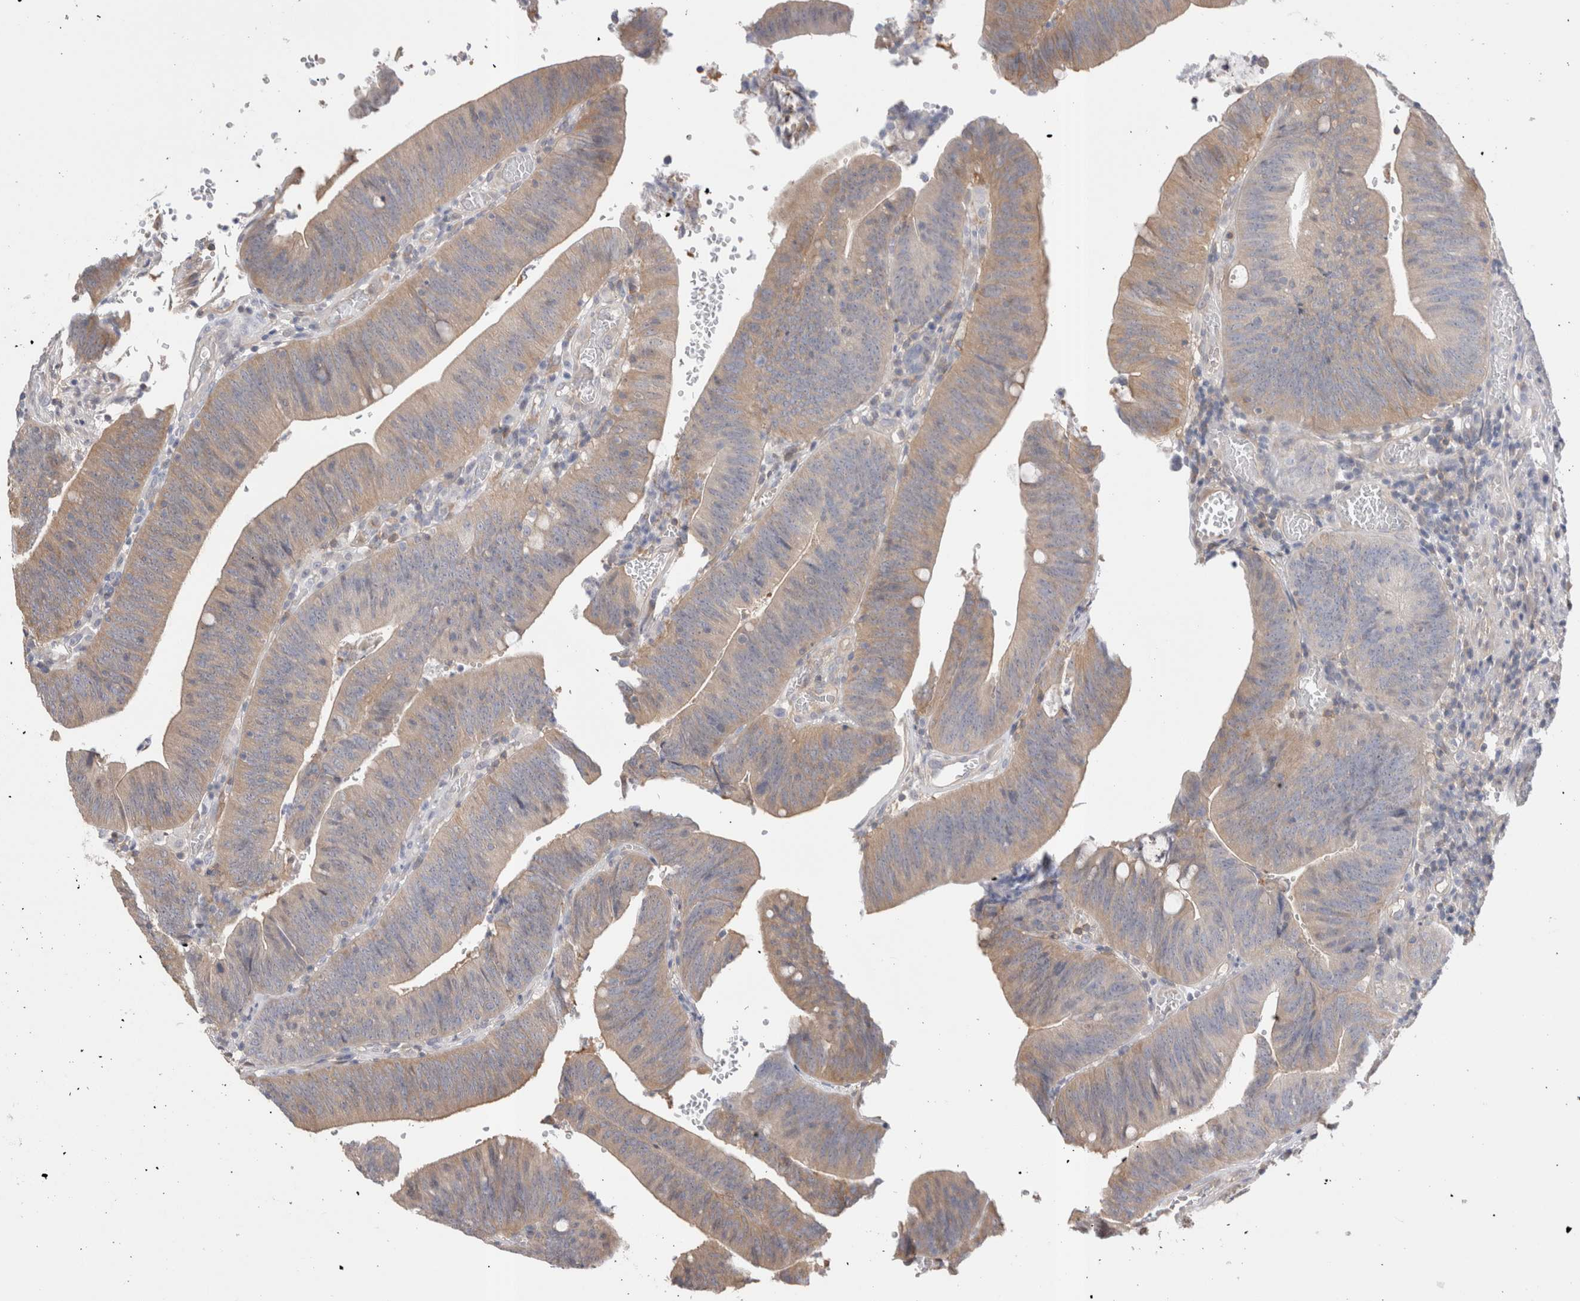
{"staining": {"intensity": "weak", "quantity": ">75%", "location": "cytoplasmic/membranous"}, "tissue": "colorectal cancer", "cell_type": "Tumor cells", "image_type": "cancer", "snomed": [{"axis": "morphology", "description": "Normal tissue, NOS"}, {"axis": "morphology", "description": "Adenocarcinoma, NOS"}, {"axis": "topography", "description": "Rectum"}], "caption": "Immunohistochemistry (DAB (3,3'-diaminobenzidine)) staining of colorectal cancer (adenocarcinoma) displays weak cytoplasmic/membranous protein positivity in approximately >75% of tumor cells. Immunohistochemistry stains the protein in brown and the nuclei are stained blue.", "gene": "CAPN2", "patient": {"sex": "female", "age": 66}}